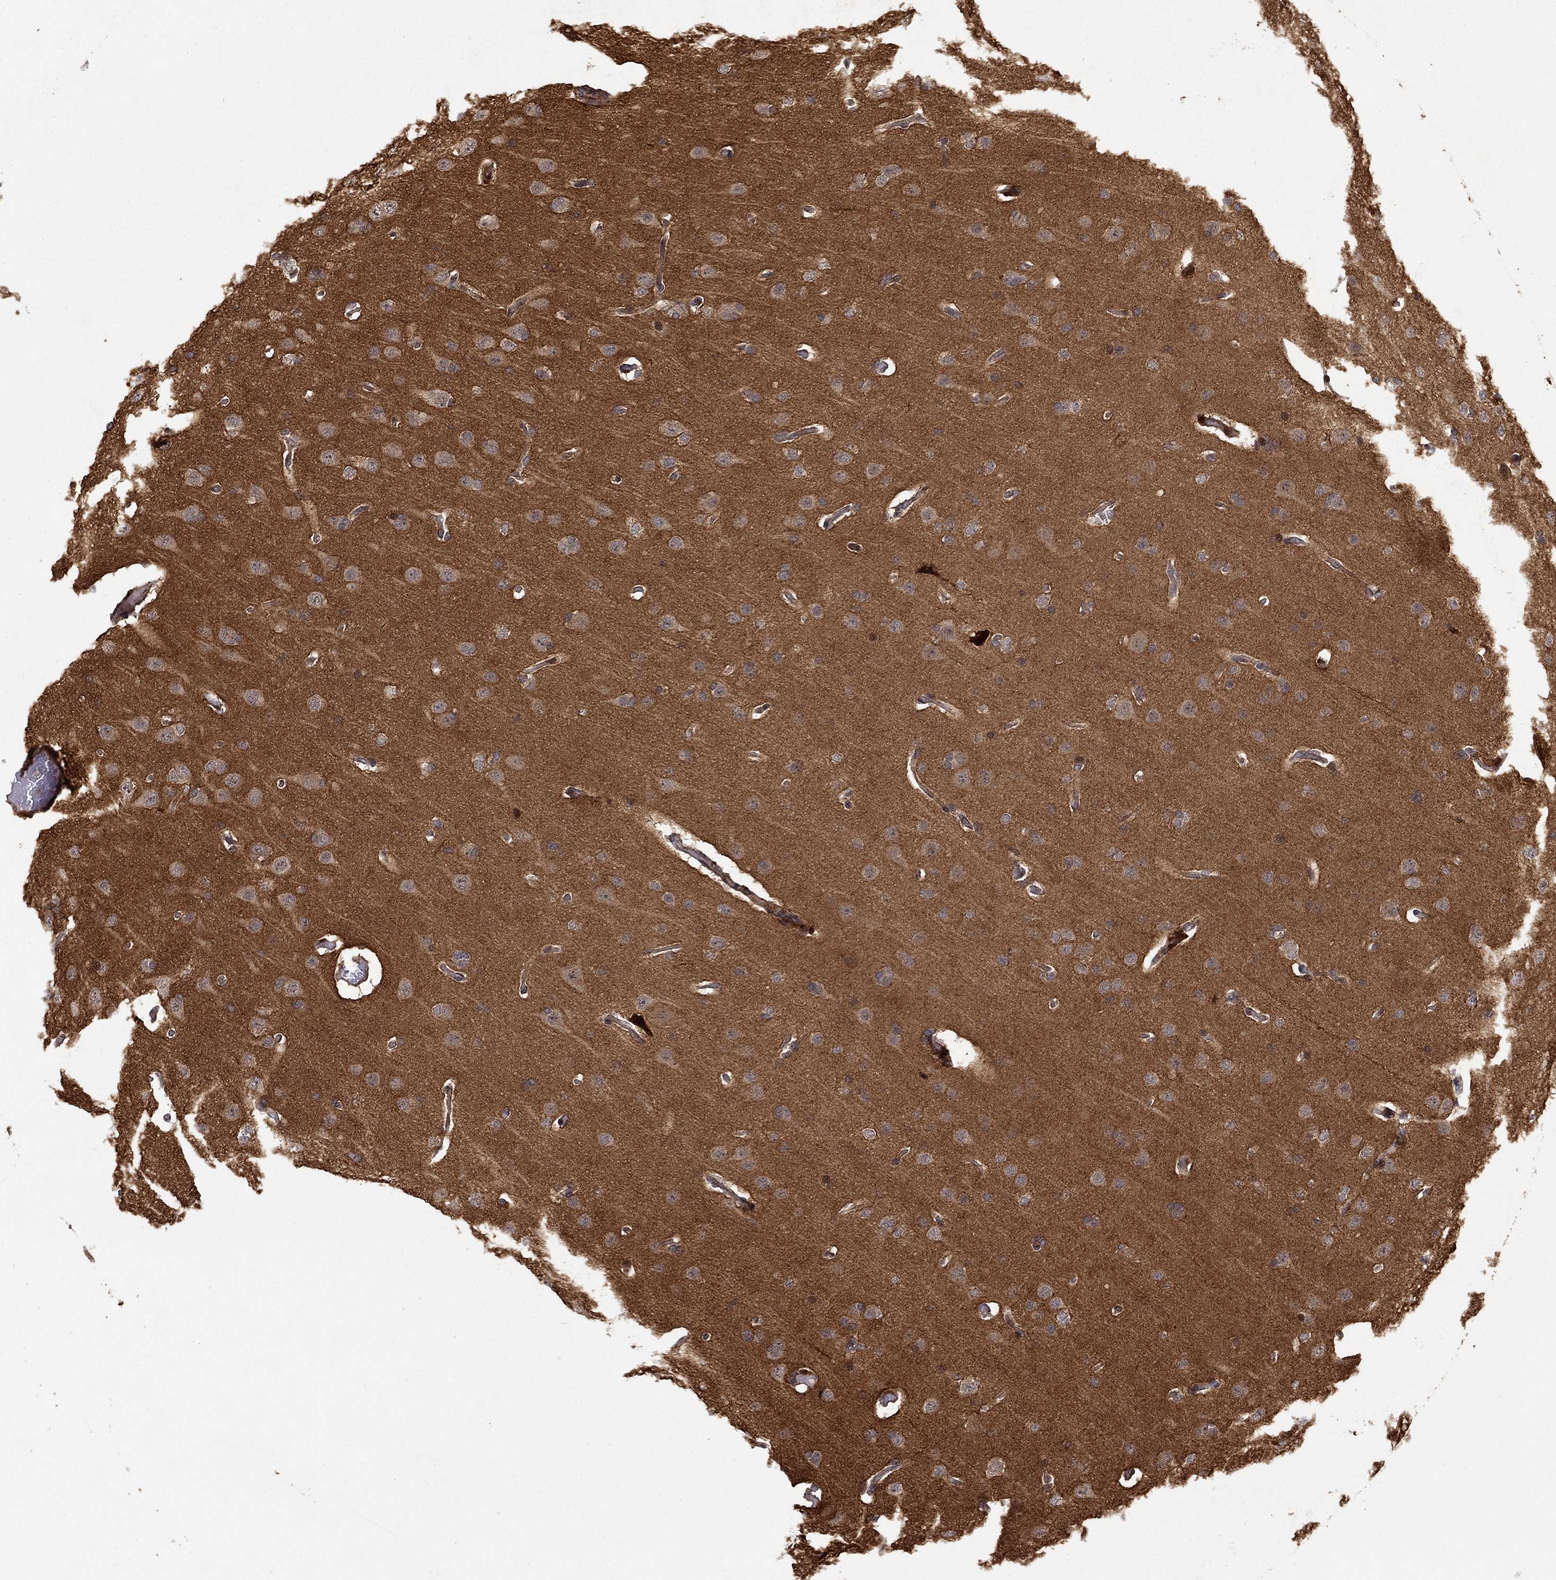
{"staining": {"intensity": "negative", "quantity": "none", "location": "none"}, "tissue": "glioma", "cell_type": "Tumor cells", "image_type": "cancer", "snomed": [{"axis": "morphology", "description": "Glioma, malignant, Low grade"}, {"axis": "topography", "description": "Brain"}], "caption": "High magnification brightfield microscopy of glioma stained with DAB (brown) and counterstained with hematoxylin (blue): tumor cells show no significant staining.", "gene": "LPCAT4", "patient": {"sex": "male", "age": 41}}